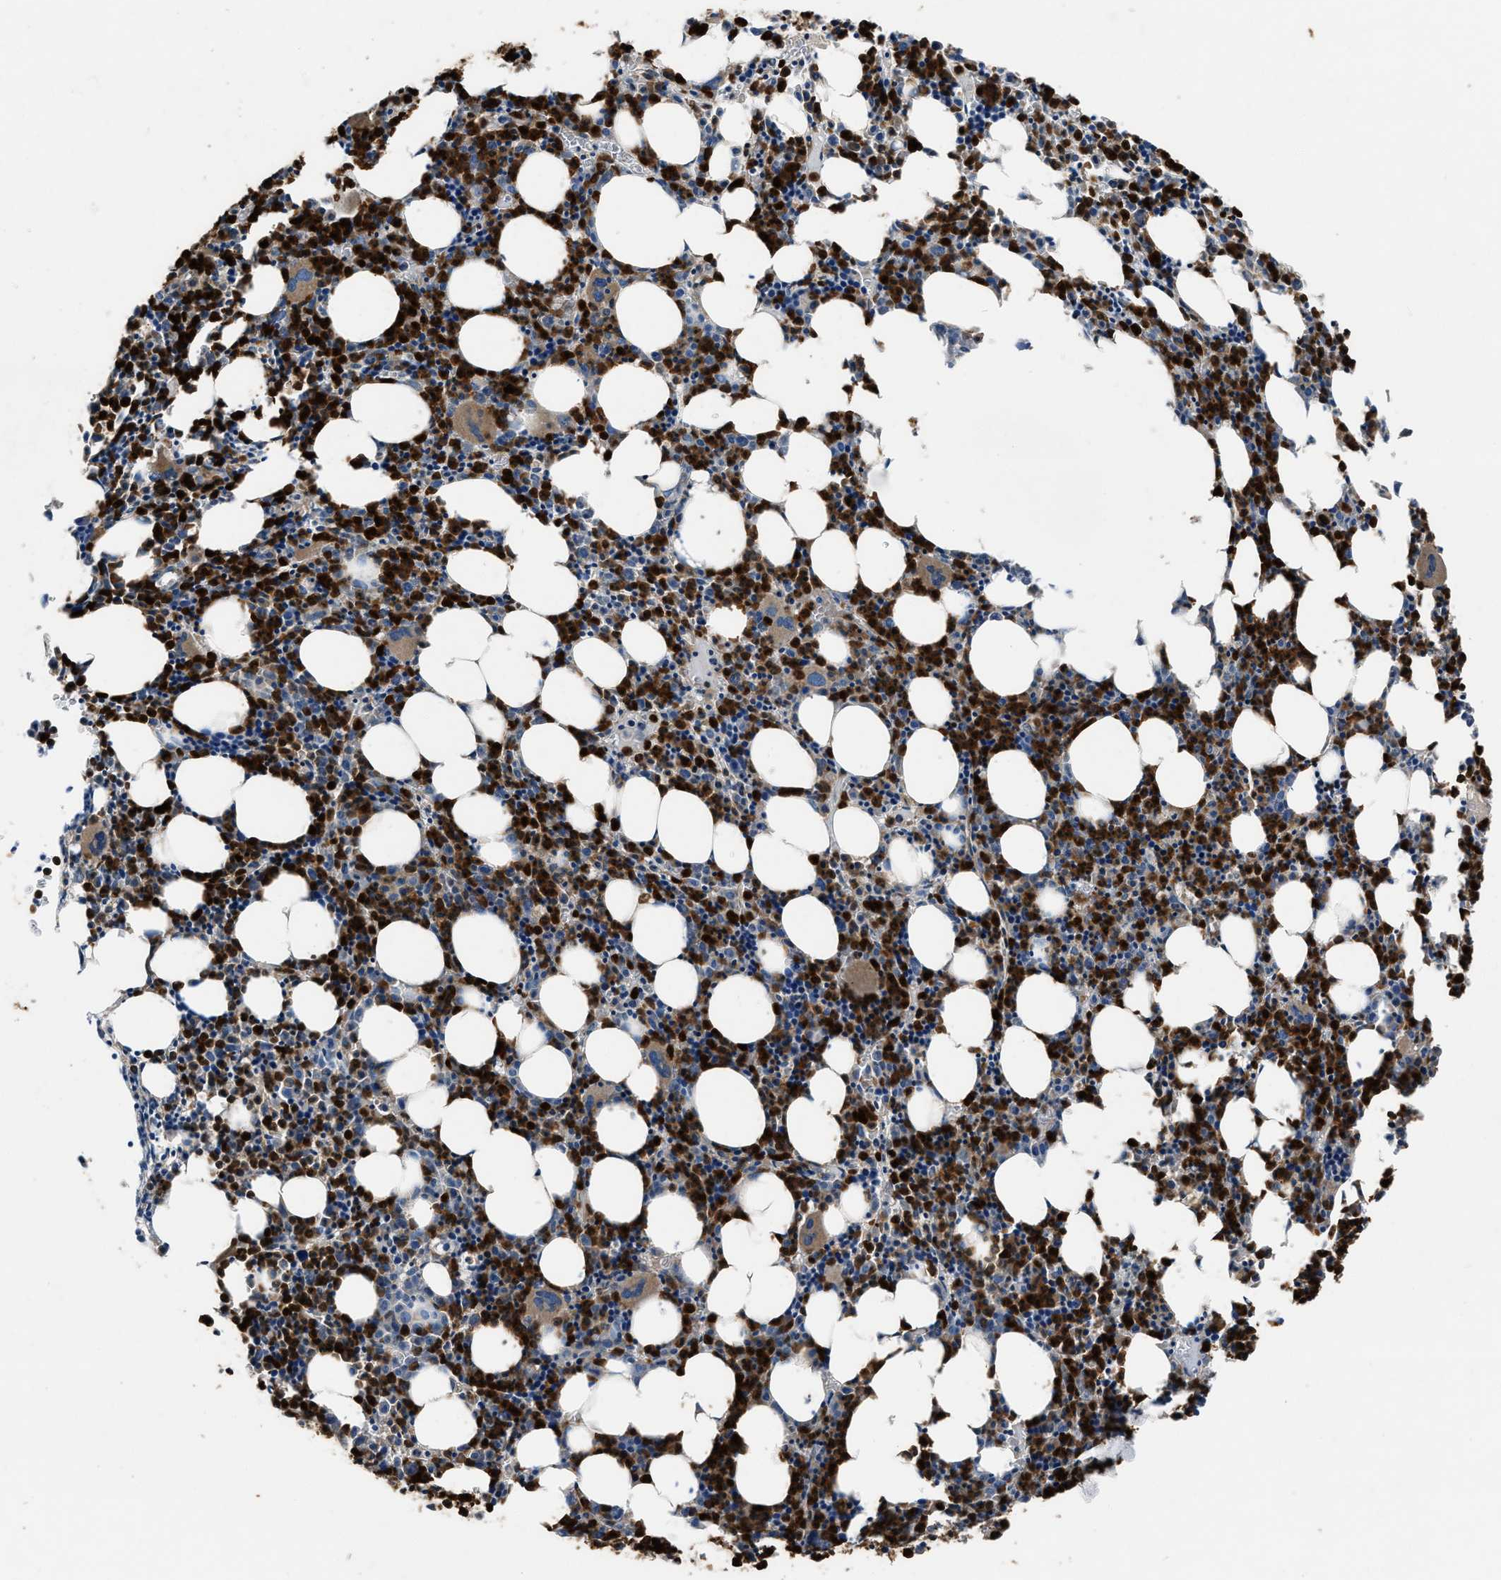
{"staining": {"intensity": "strong", "quantity": ">75%", "location": "cytoplasmic/membranous"}, "tissue": "bone marrow", "cell_type": "Hematopoietic cells", "image_type": "normal", "snomed": [{"axis": "morphology", "description": "Normal tissue, NOS"}, {"axis": "morphology", "description": "Inflammation, NOS"}, {"axis": "topography", "description": "Bone marrow"}], "caption": "Bone marrow stained with DAB (3,3'-diaminobenzidine) immunohistochemistry shows high levels of strong cytoplasmic/membranous expression in approximately >75% of hematopoietic cells.", "gene": "ANGPT1", "patient": {"sex": "female", "age": 40}}